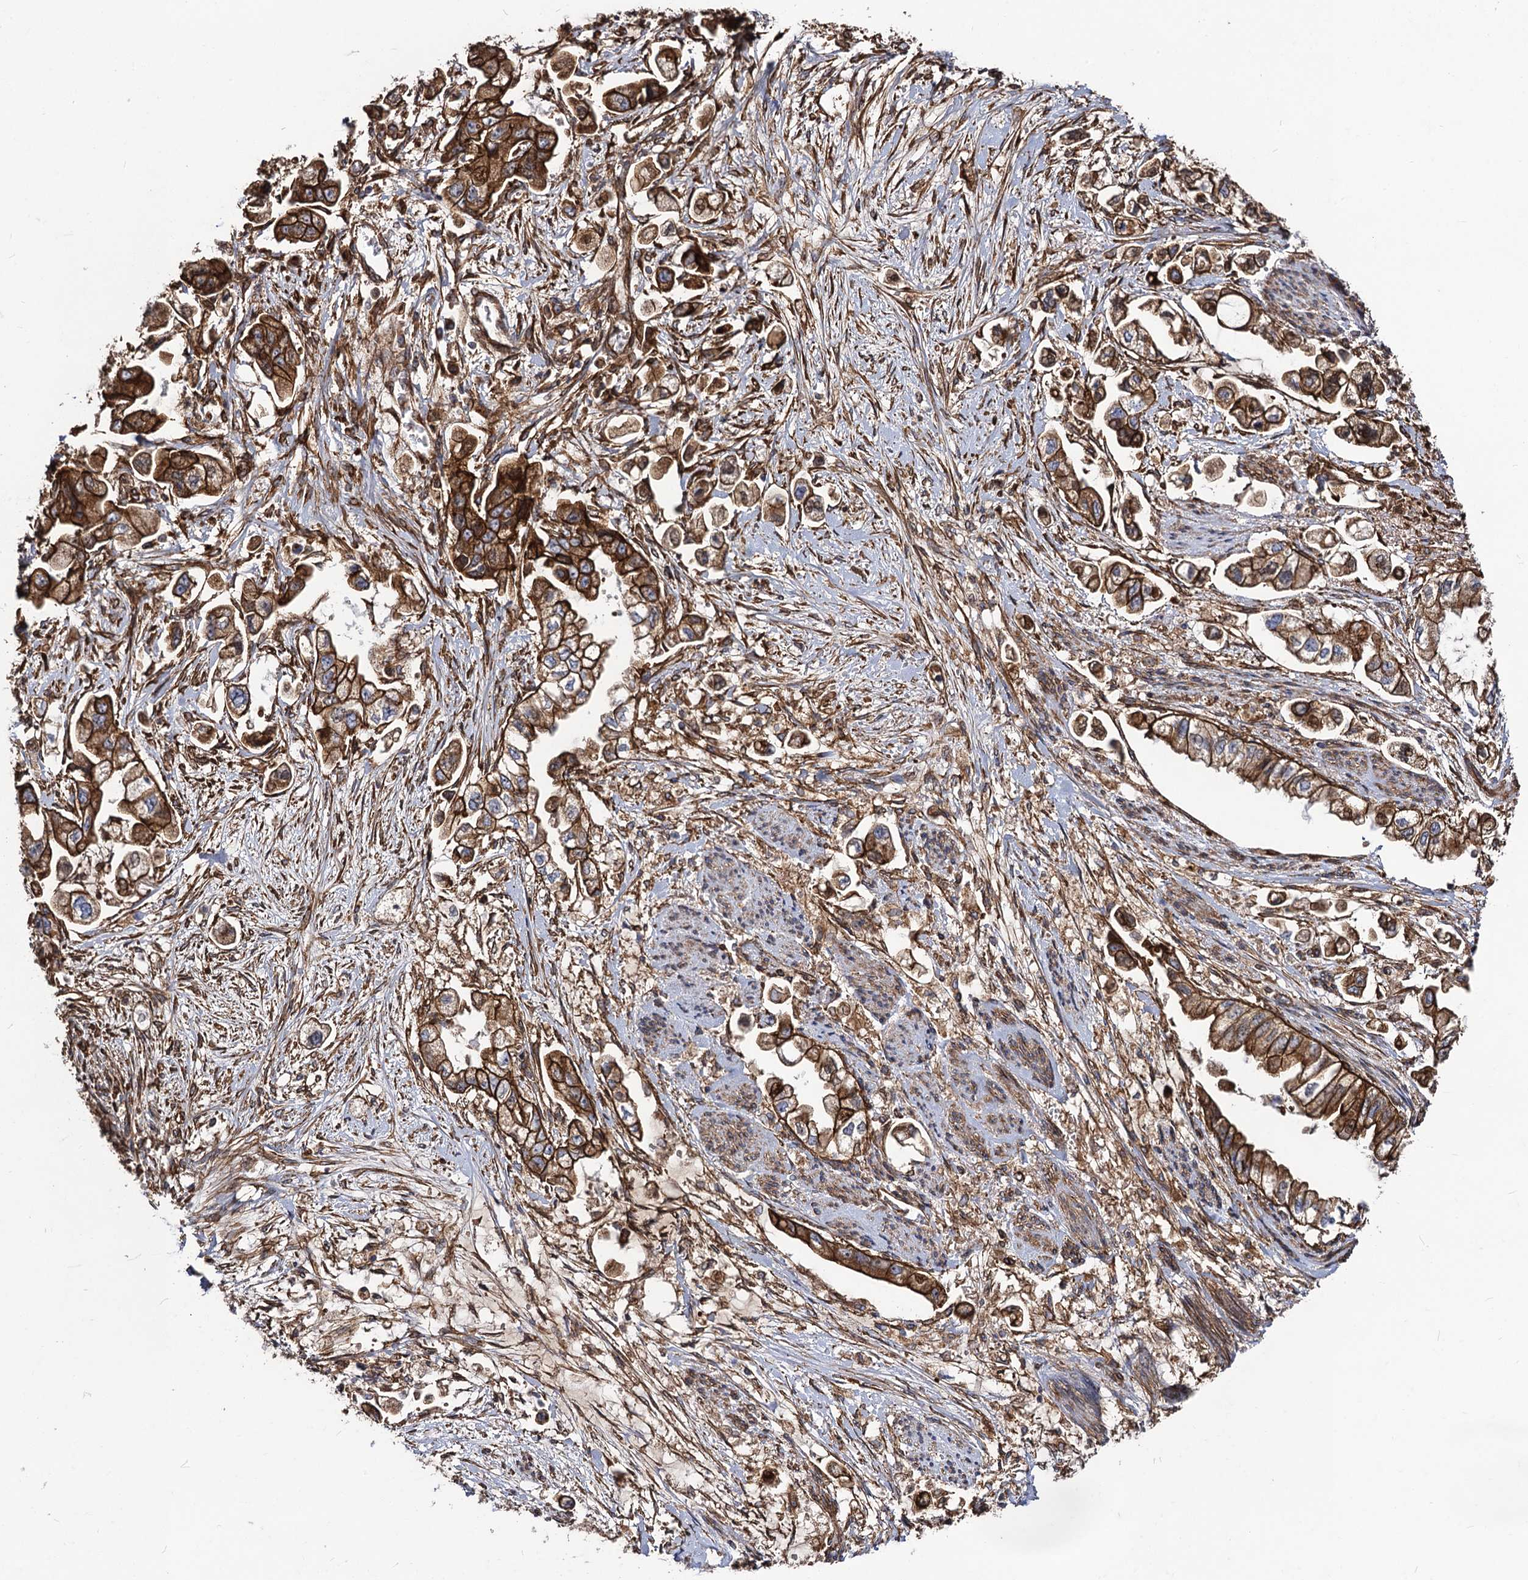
{"staining": {"intensity": "strong", "quantity": ">75%", "location": "cytoplasmic/membranous"}, "tissue": "stomach cancer", "cell_type": "Tumor cells", "image_type": "cancer", "snomed": [{"axis": "morphology", "description": "Adenocarcinoma, NOS"}, {"axis": "topography", "description": "Stomach"}], "caption": "Immunohistochemical staining of stomach cancer (adenocarcinoma) reveals high levels of strong cytoplasmic/membranous expression in about >75% of tumor cells.", "gene": "CIP2A", "patient": {"sex": "male", "age": 62}}